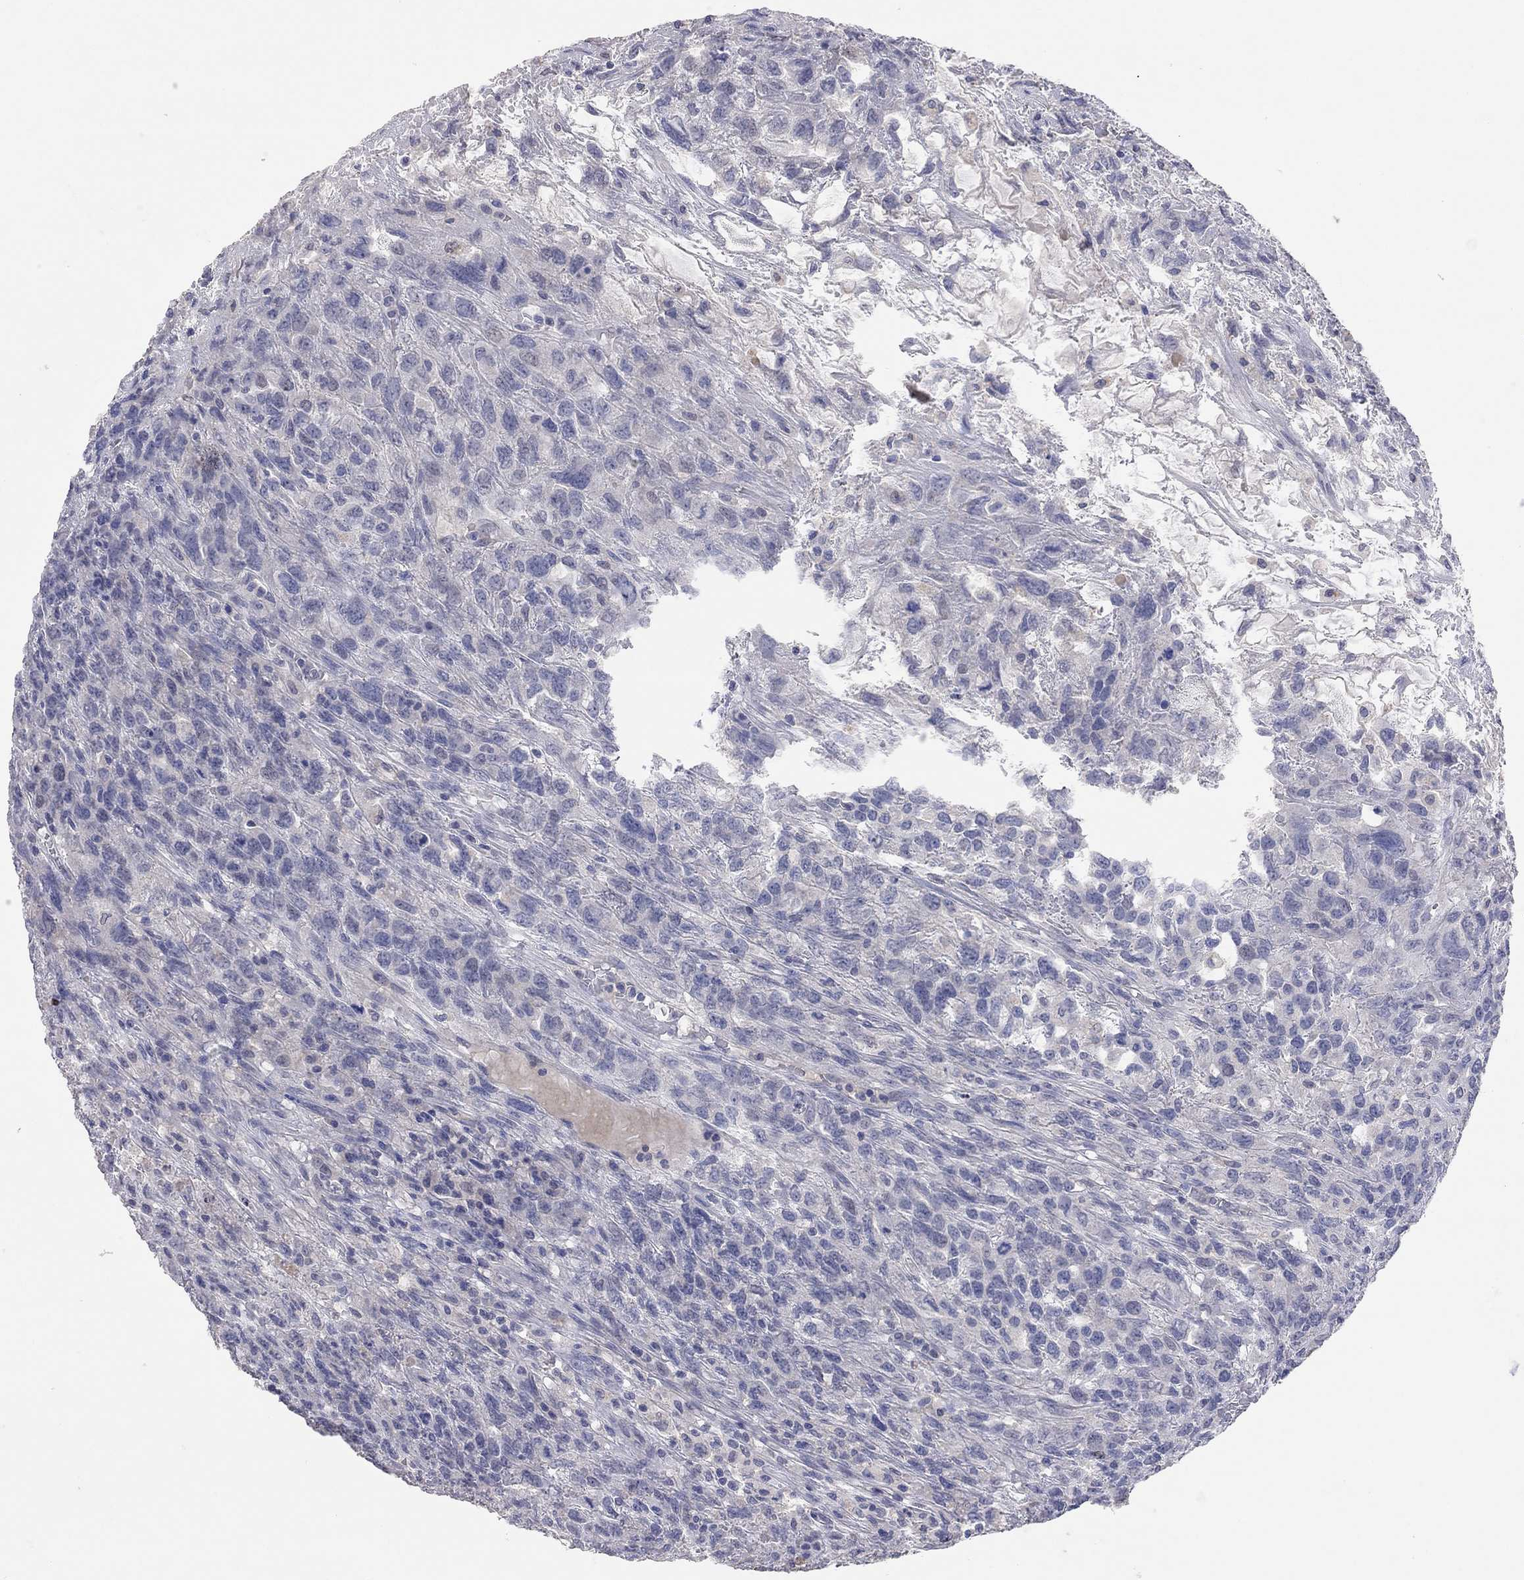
{"staining": {"intensity": "negative", "quantity": "none", "location": "none"}, "tissue": "testis cancer", "cell_type": "Tumor cells", "image_type": "cancer", "snomed": [{"axis": "morphology", "description": "Seminoma, NOS"}, {"axis": "topography", "description": "Testis"}], "caption": "The micrograph reveals no staining of tumor cells in seminoma (testis). (Immunohistochemistry, brightfield microscopy, high magnification).", "gene": "MMP13", "patient": {"sex": "male", "age": 52}}